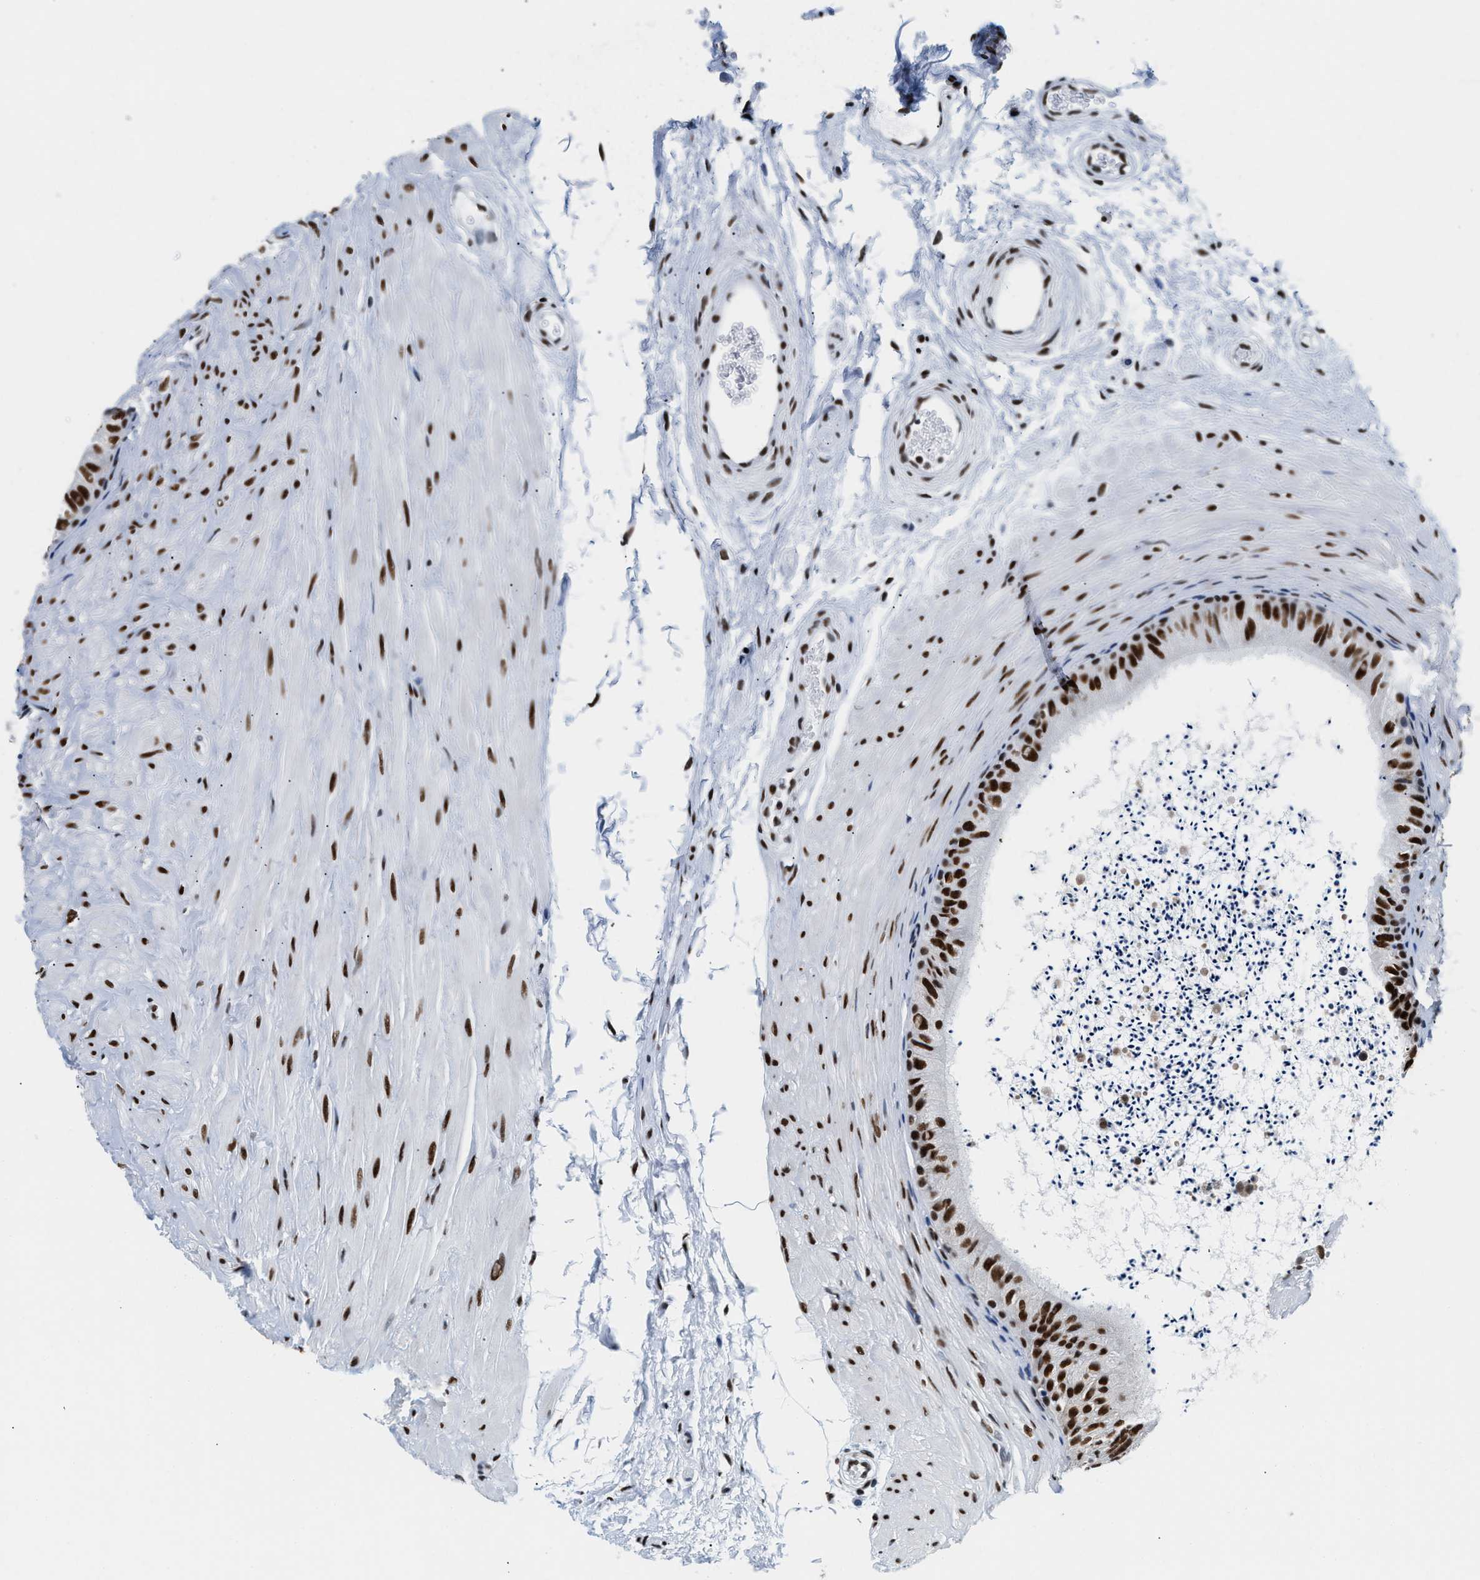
{"staining": {"intensity": "strong", "quantity": ">75%", "location": "nuclear"}, "tissue": "epididymis", "cell_type": "Glandular cells", "image_type": "normal", "snomed": [{"axis": "morphology", "description": "Normal tissue, NOS"}, {"axis": "topography", "description": "Epididymis"}], "caption": "Immunohistochemical staining of unremarkable epididymis demonstrates strong nuclear protein positivity in about >75% of glandular cells. The staining was performed using DAB to visualize the protein expression in brown, while the nuclei were stained in blue with hematoxylin (Magnification: 20x).", "gene": "RAD50", "patient": {"sex": "male", "age": 56}}